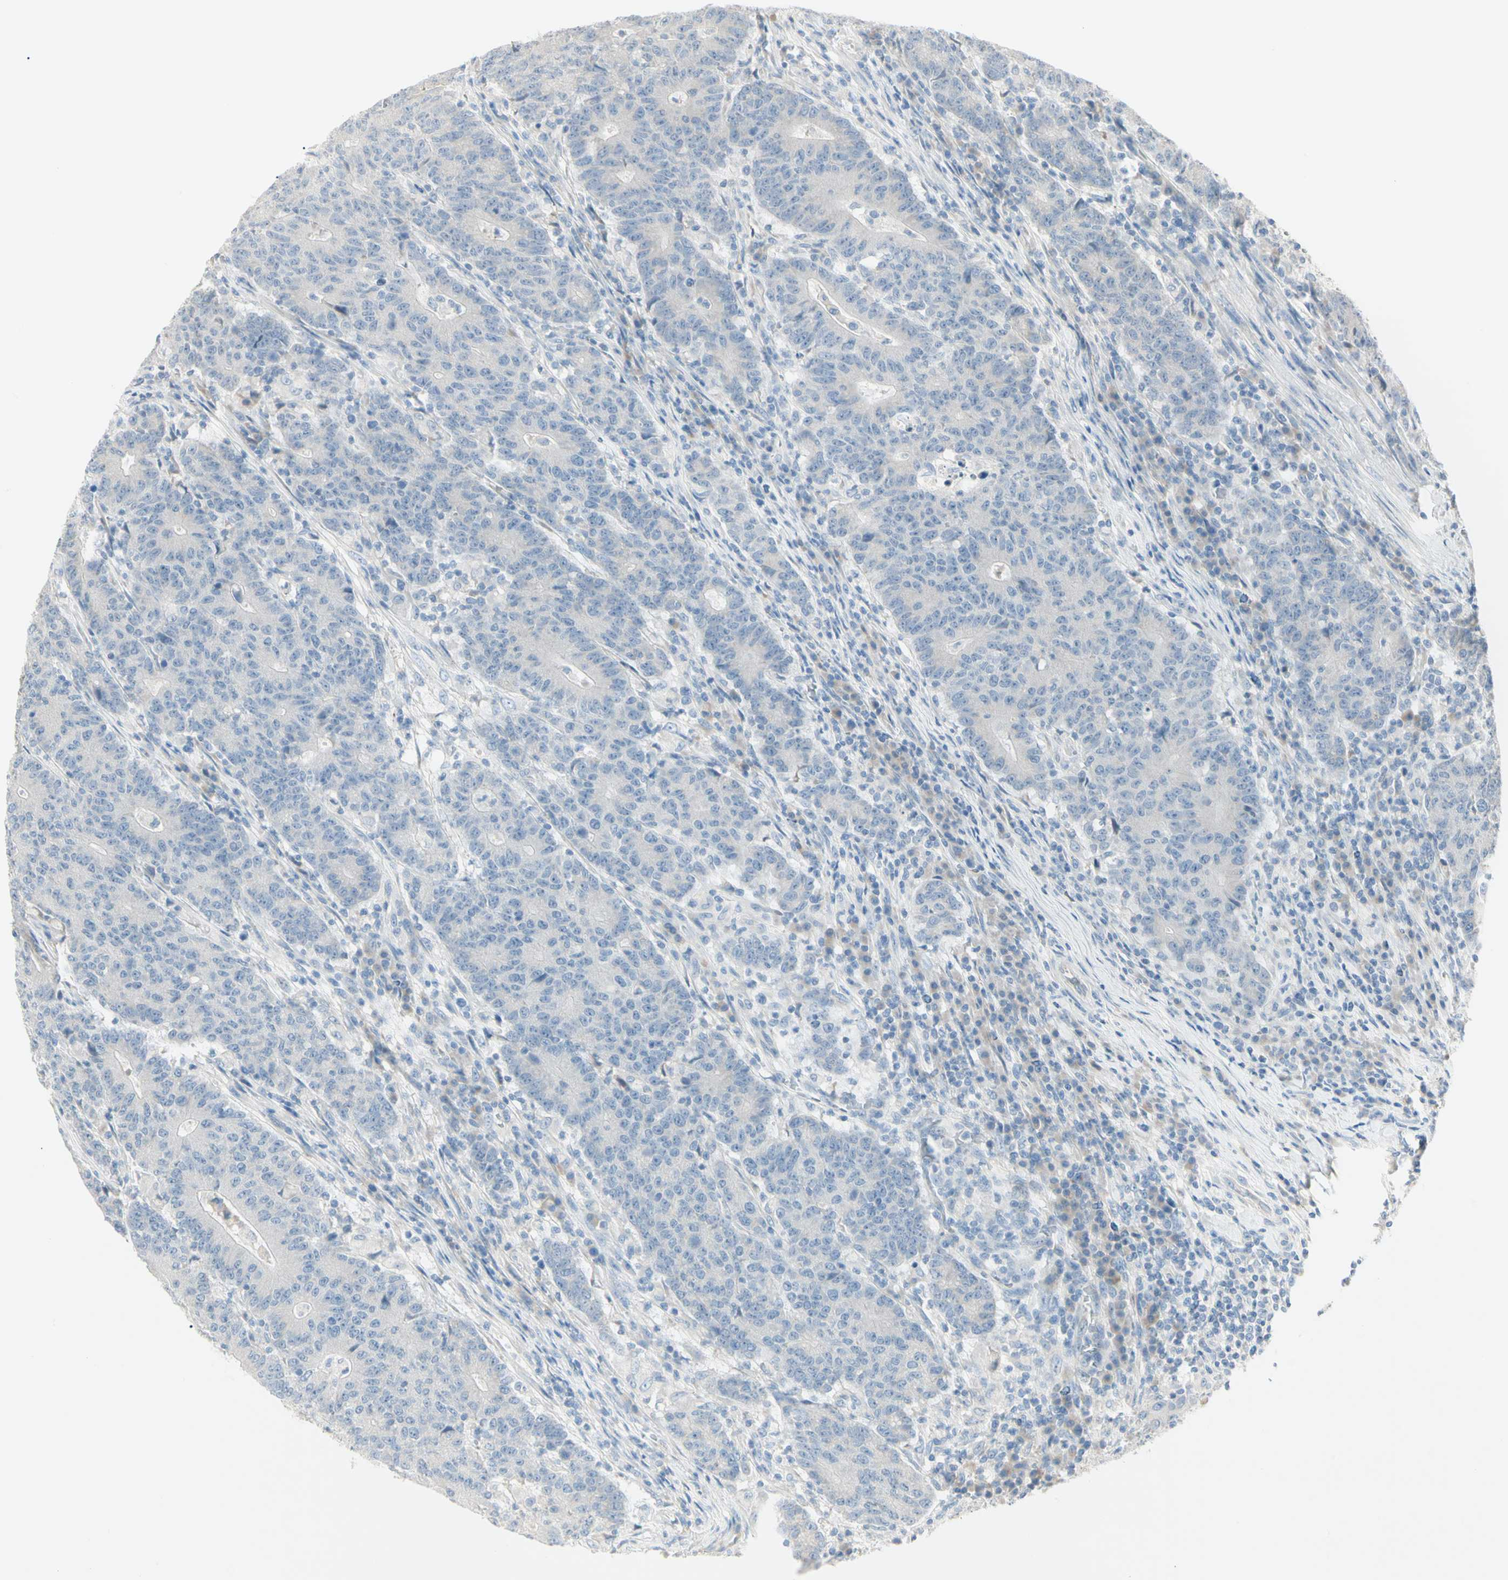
{"staining": {"intensity": "negative", "quantity": "none", "location": "none"}, "tissue": "colorectal cancer", "cell_type": "Tumor cells", "image_type": "cancer", "snomed": [{"axis": "morphology", "description": "Normal tissue, NOS"}, {"axis": "morphology", "description": "Adenocarcinoma, NOS"}, {"axis": "topography", "description": "Colon"}], "caption": "This is an immunohistochemistry (IHC) photomicrograph of colorectal cancer. There is no positivity in tumor cells.", "gene": "ALDH18A1", "patient": {"sex": "female", "age": 75}}